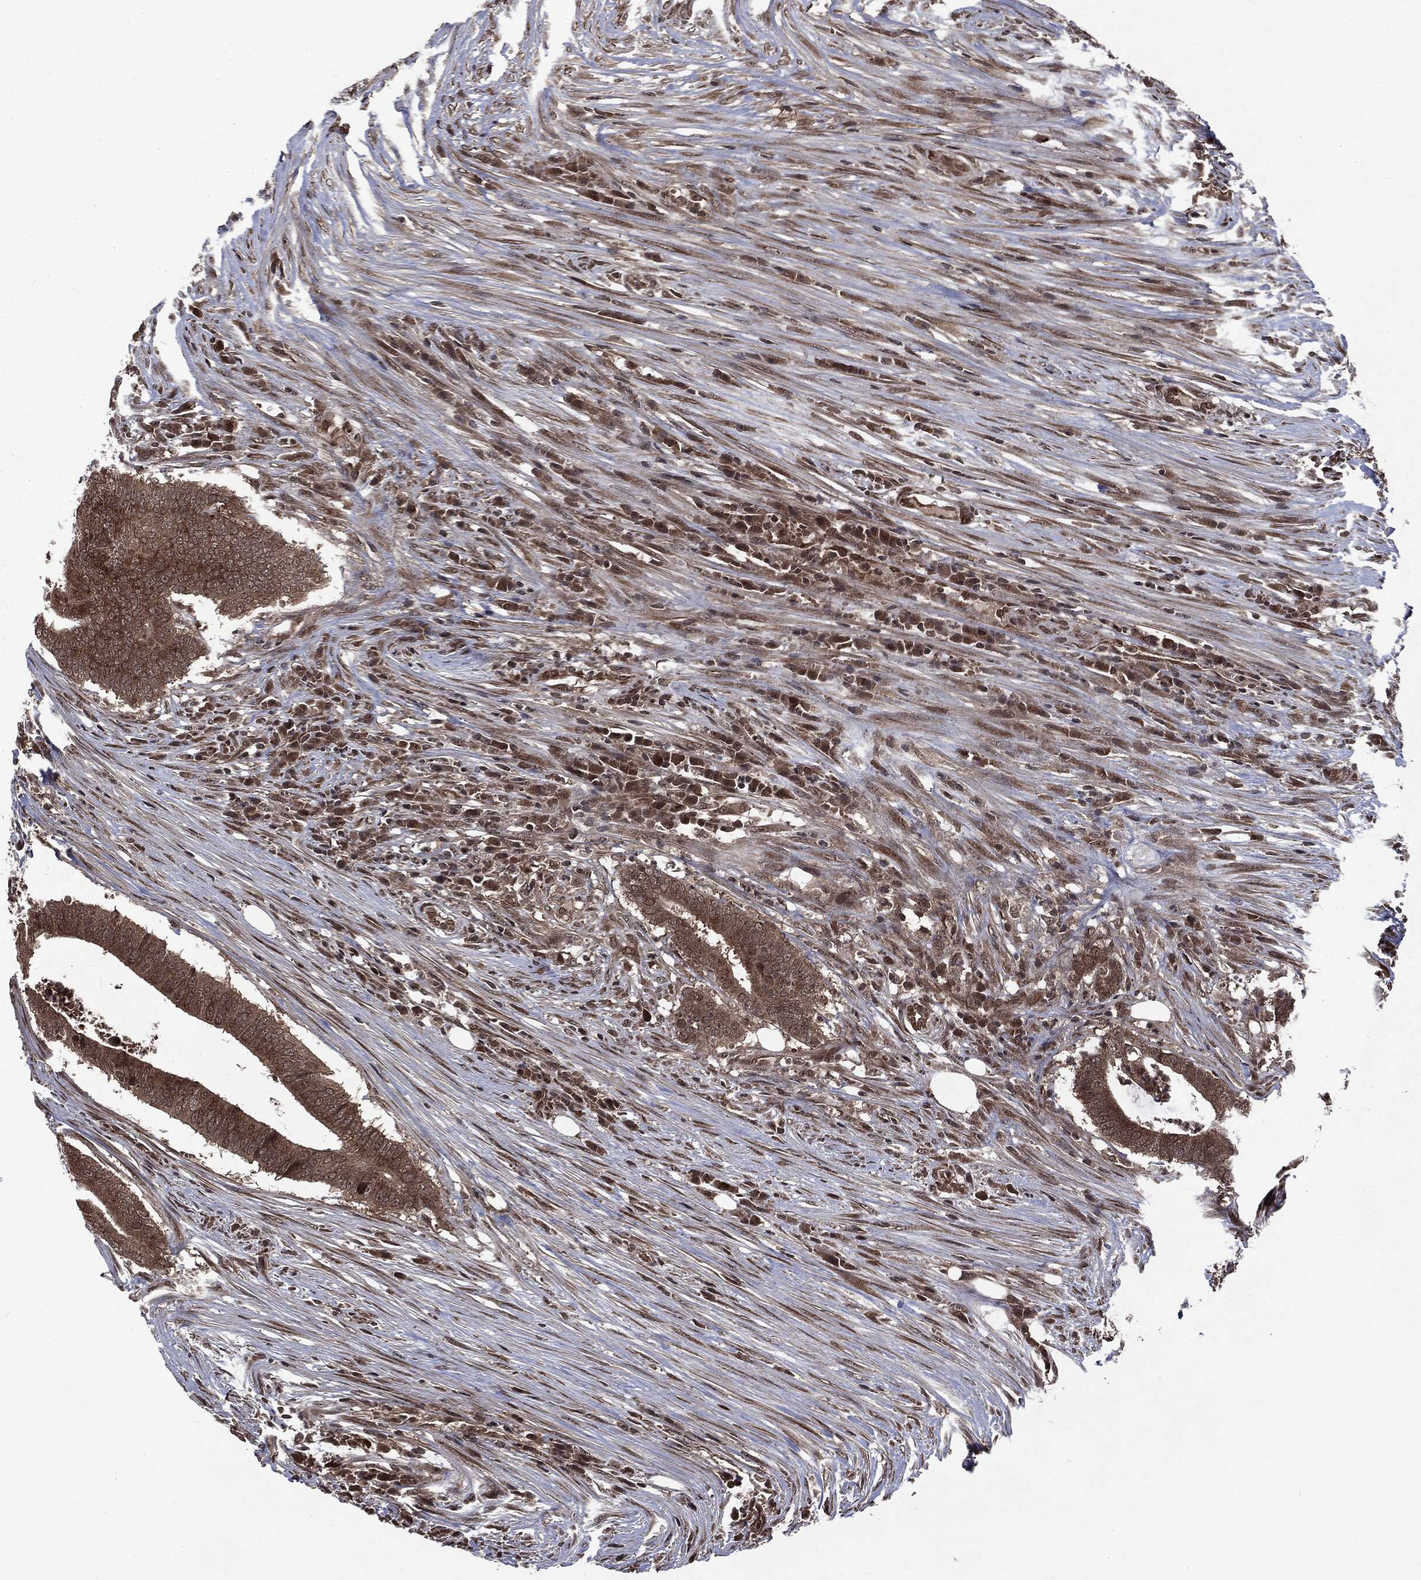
{"staining": {"intensity": "strong", "quantity": ">75%", "location": "cytoplasmic/membranous,nuclear"}, "tissue": "colorectal cancer", "cell_type": "Tumor cells", "image_type": "cancer", "snomed": [{"axis": "morphology", "description": "Adenocarcinoma, NOS"}, {"axis": "topography", "description": "Colon"}], "caption": "The image displays a brown stain indicating the presence of a protein in the cytoplasmic/membranous and nuclear of tumor cells in adenocarcinoma (colorectal).", "gene": "STAU2", "patient": {"sex": "female", "age": 43}}